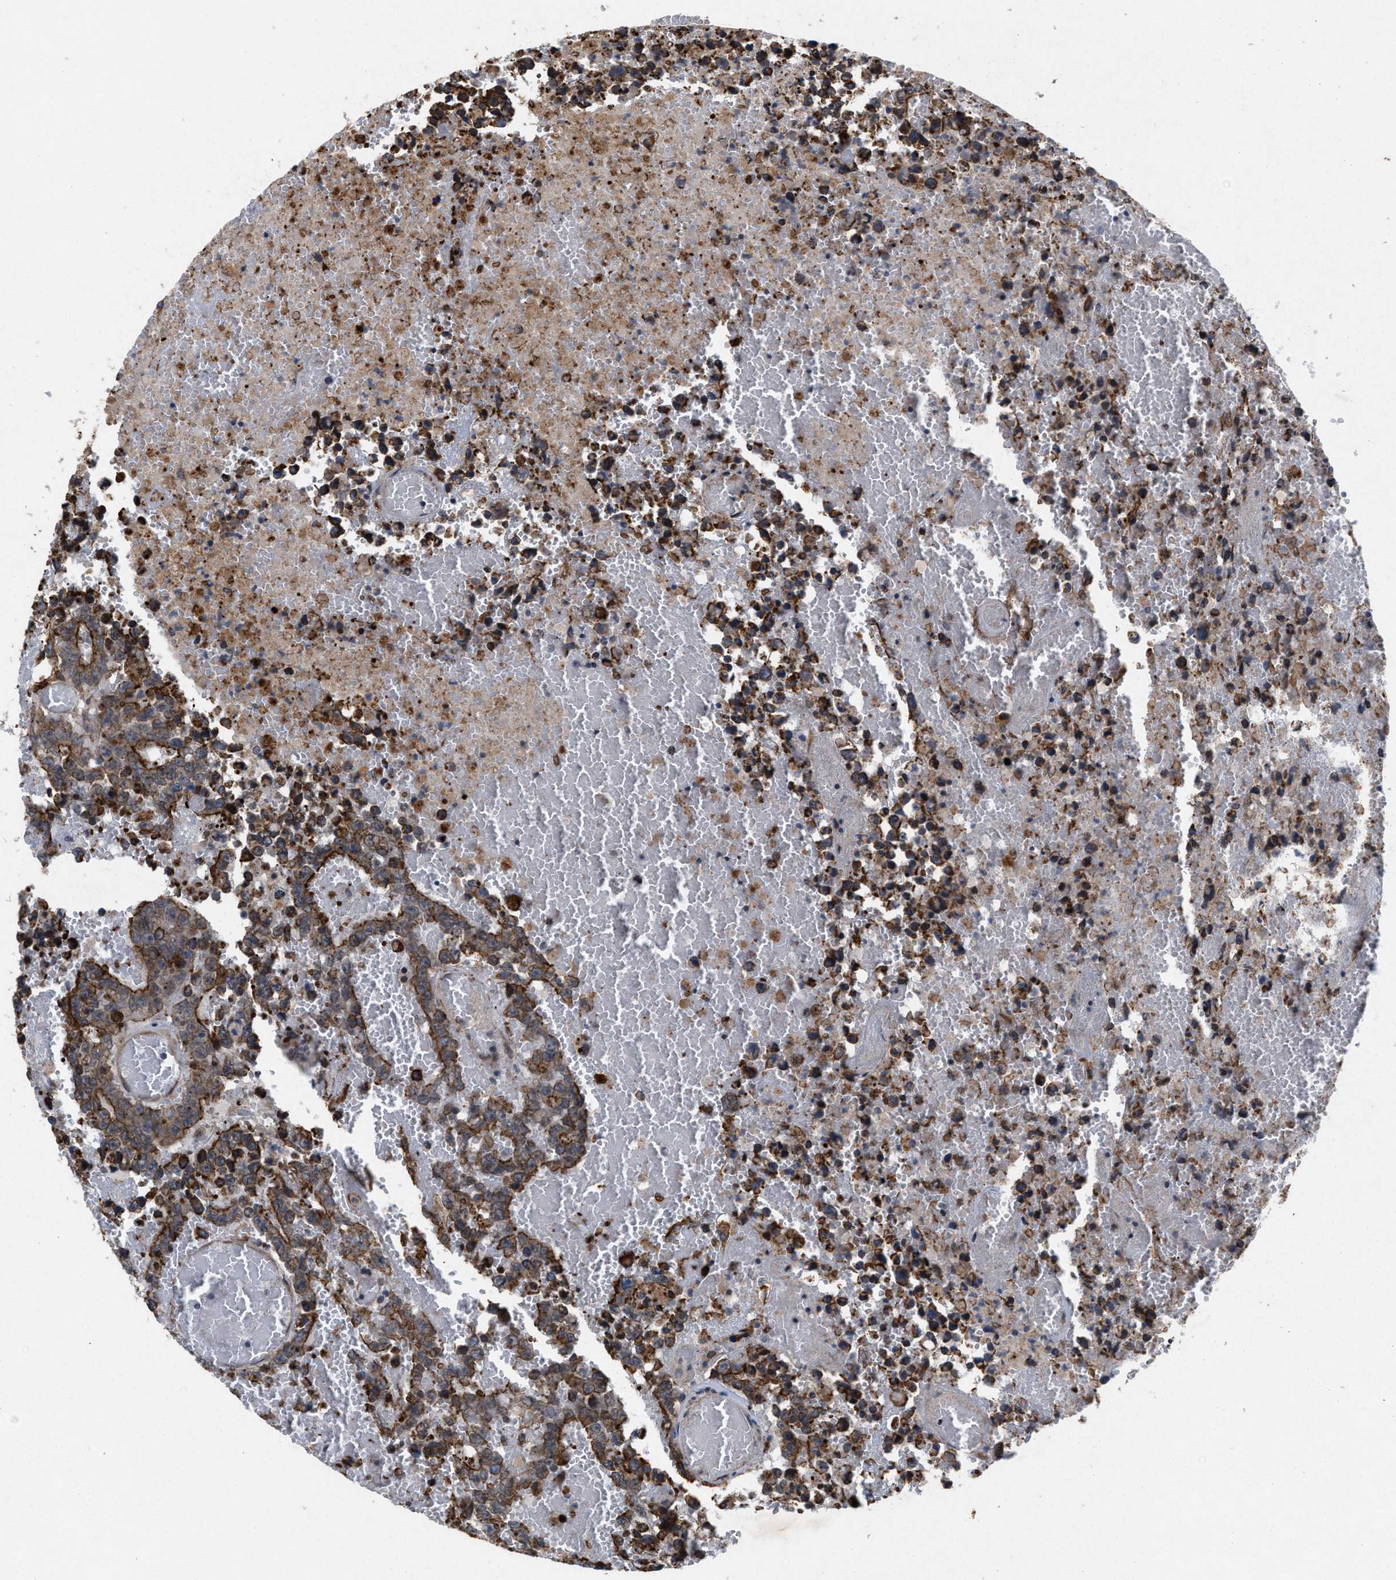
{"staining": {"intensity": "moderate", "quantity": ">75%", "location": "cytoplasmic/membranous"}, "tissue": "testis cancer", "cell_type": "Tumor cells", "image_type": "cancer", "snomed": [{"axis": "morphology", "description": "Carcinoma, Embryonal, NOS"}, {"axis": "topography", "description": "Testis"}], "caption": "Immunohistochemical staining of human embryonal carcinoma (testis) shows moderate cytoplasmic/membranous protein staining in about >75% of tumor cells.", "gene": "MFSD6", "patient": {"sex": "male", "age": 25}}